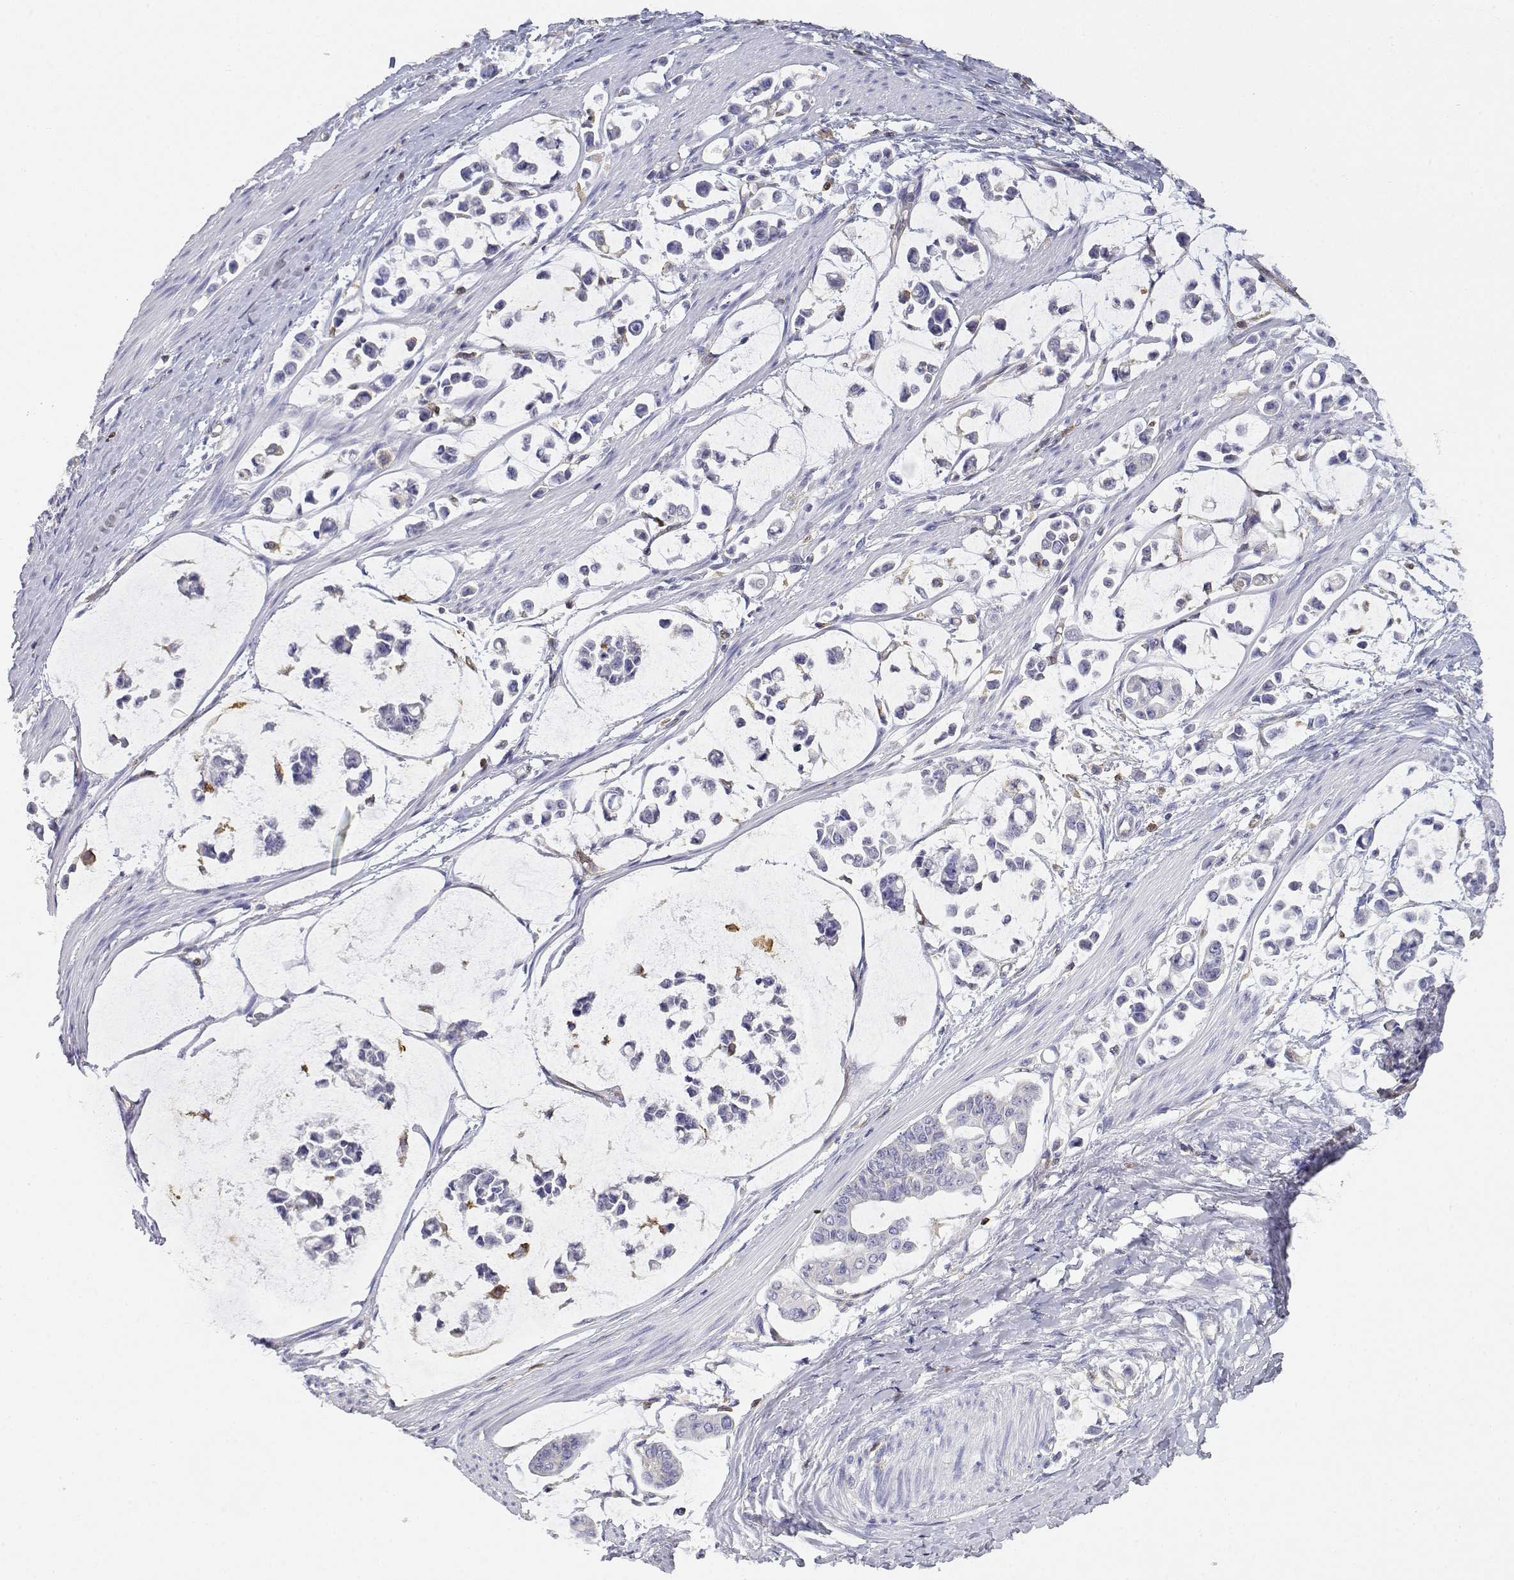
{"staining": {"intensity": "negative", "quantity": "none", "location": "none"}, "tissue": "stomach cancer", "cell_type": "Tumor cells", "image_type": "cancer", "snomed": [{"axis": "morphology", "description": "Adenocarcinoma, NOS"}, {"axis": "topography", "description": "Stomach"}], "caption": "IHC image of neoplastic tissue: human stomach cancer stained with DAB demonstrates no significant protein expression in tumor cells.", "gene": "ADA", "patient": {"sex": "male", "age": 82}}